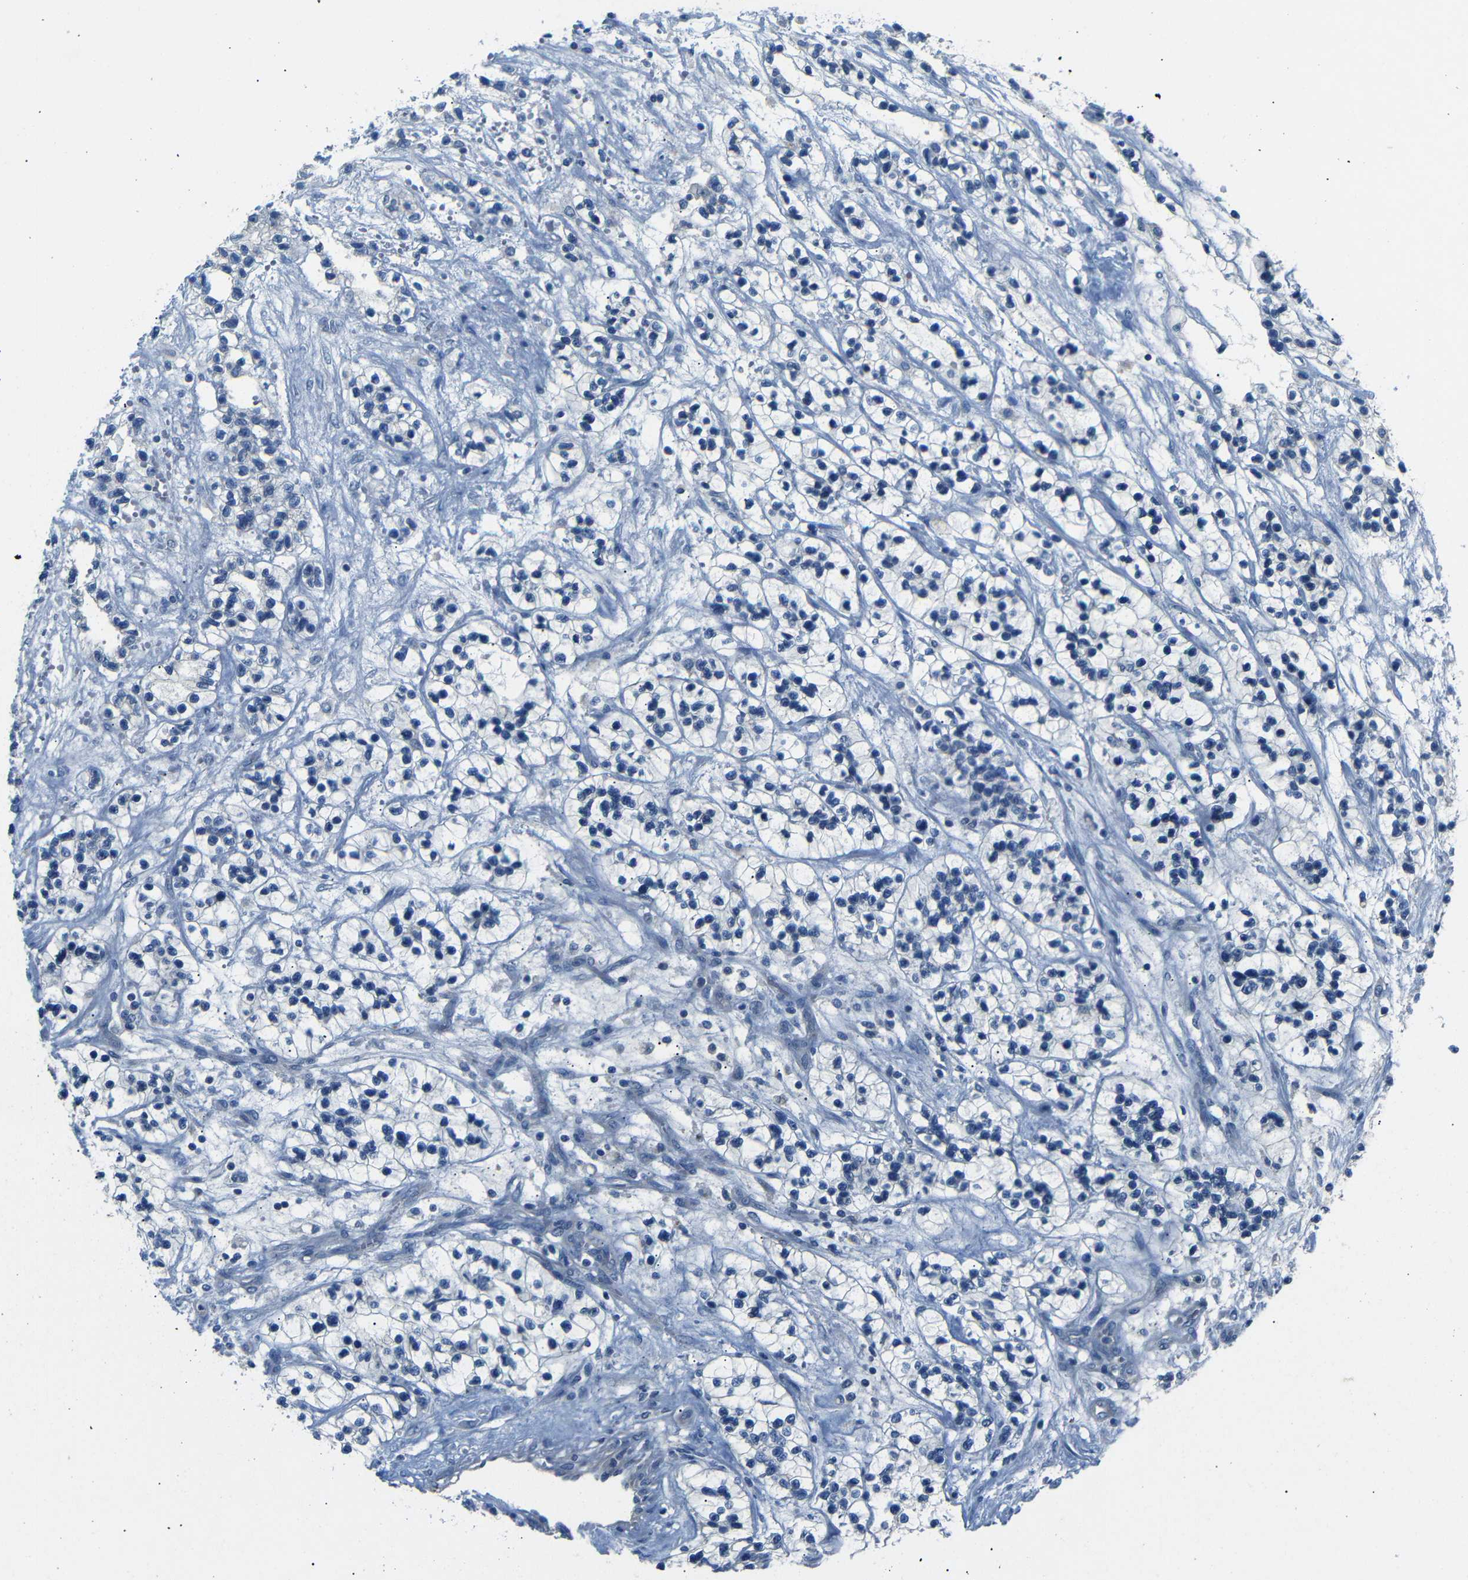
{"staining": {"intensity": "negative", "quantity": "none", "location": "none"}, "tissue": "renal cancer", "cell_type": "Tumor cells", "image_type": "cancer", "snomed": [{"axis": "morphology", "description": "Adenocarcinoma, NOS"}, {"axis": "topography", "description": "Kidney"}], "caption": "An IHC micrograph of renal adenocarcinoma is shown. There is no staining in tumor cells of renal adenocarcinoma. Brightfield microscopy of immunohistochemistry stained with DAB (brown) and hematoxylin (blue), captured at high magnification.", "gene": "DCP1A", "patient": {"sex": "female", "age": 57}}